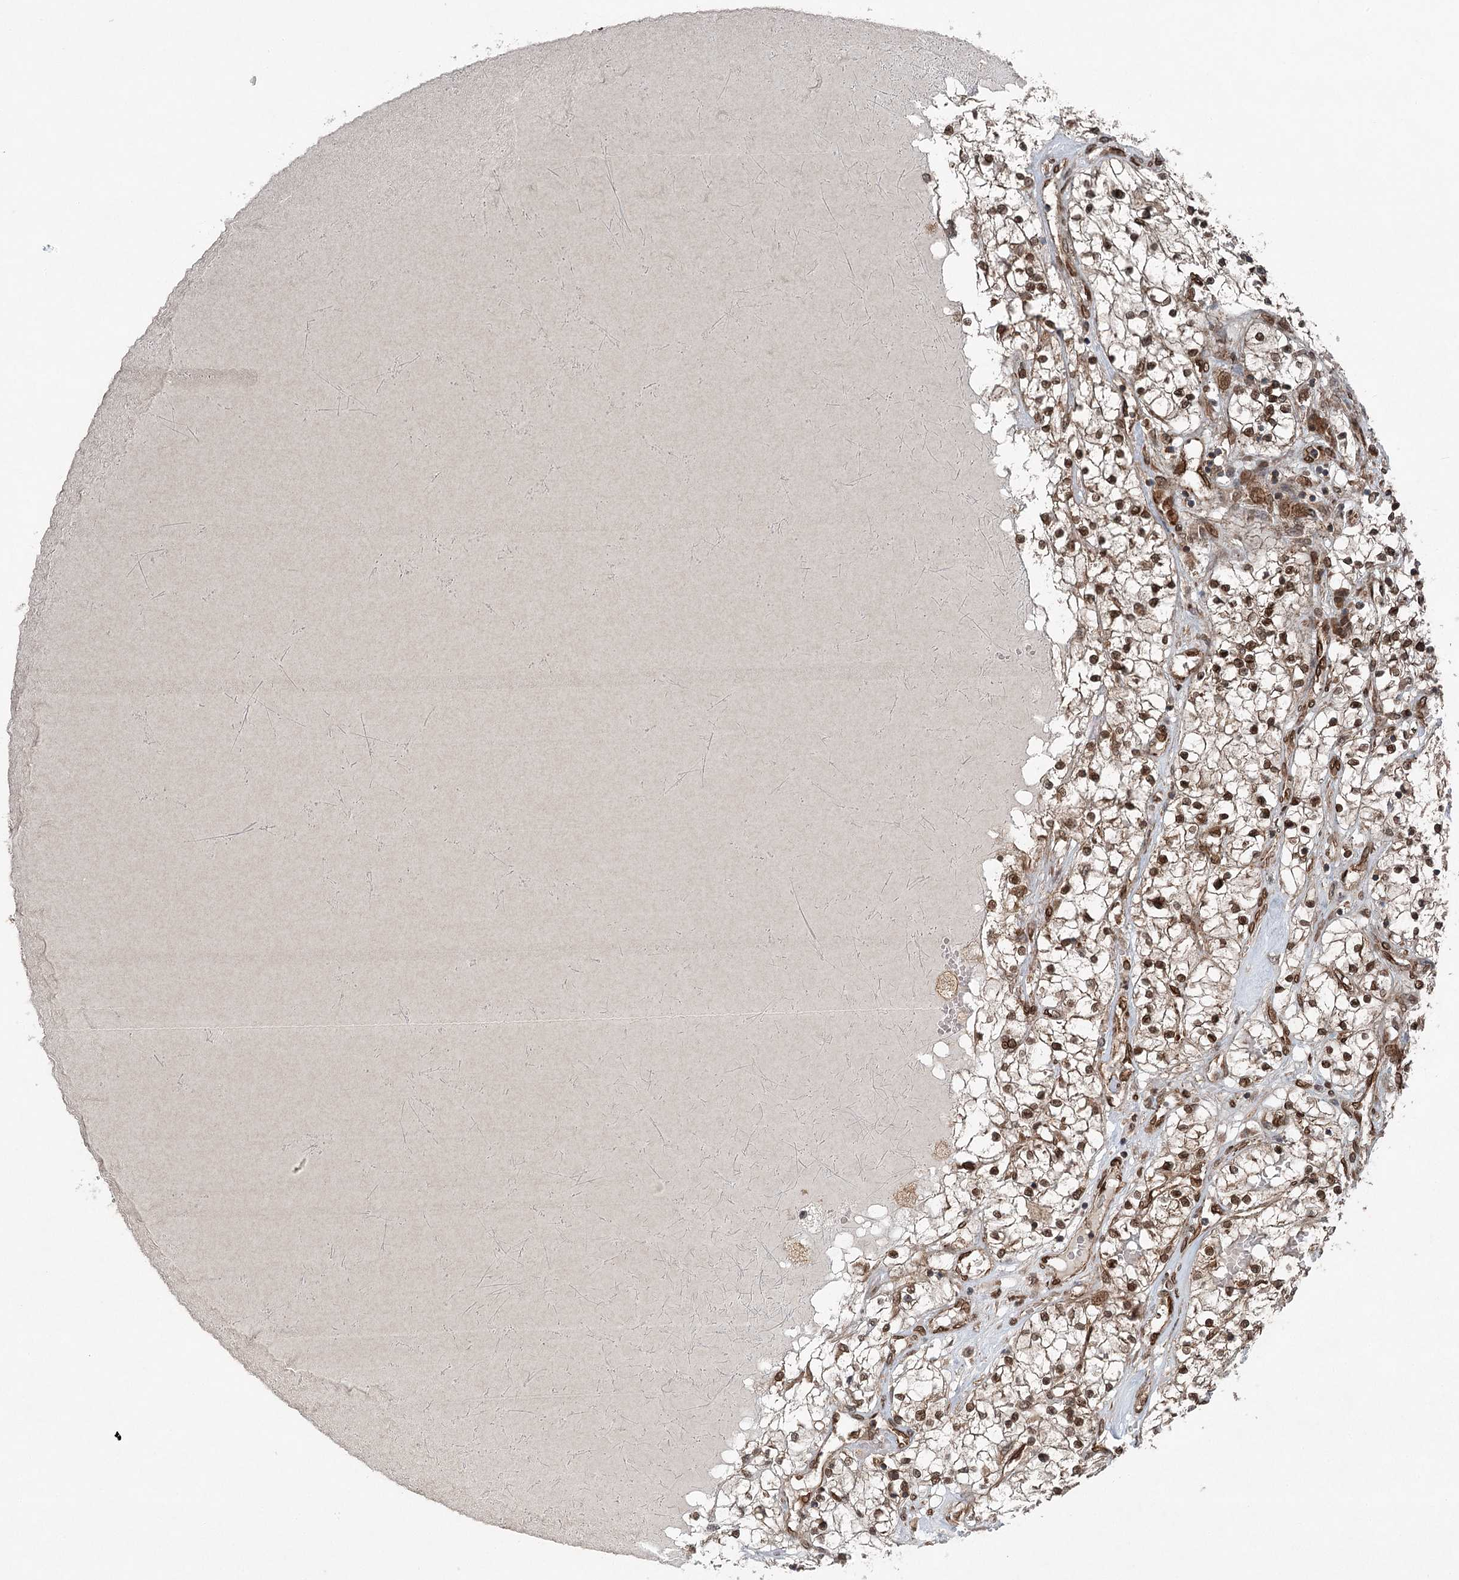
{"staining": {"intensity": "moderate", "quantity": ">75%", "location": "cytoplasmic/membranous,nuclear"}, "tissue": "renal cancer", "cell_type": "Tumor cells", "image_type": "cancer", "snomed": [{"axis": "morphology", "description": "Normal tissue, NOS"}, {"axis": "morphology", "description": "Adenocarcinoma, NOS"}, {"axis": "topography", "description": "Kidney"}], "caption": "A micrograph of human renal cancer stained for a protein shows moderate cytoplasmic/membranous and nuclear brown staining in tumor cells.", "gene": "BCKDHA", "patient": {"sex": "male", "age": 68}}